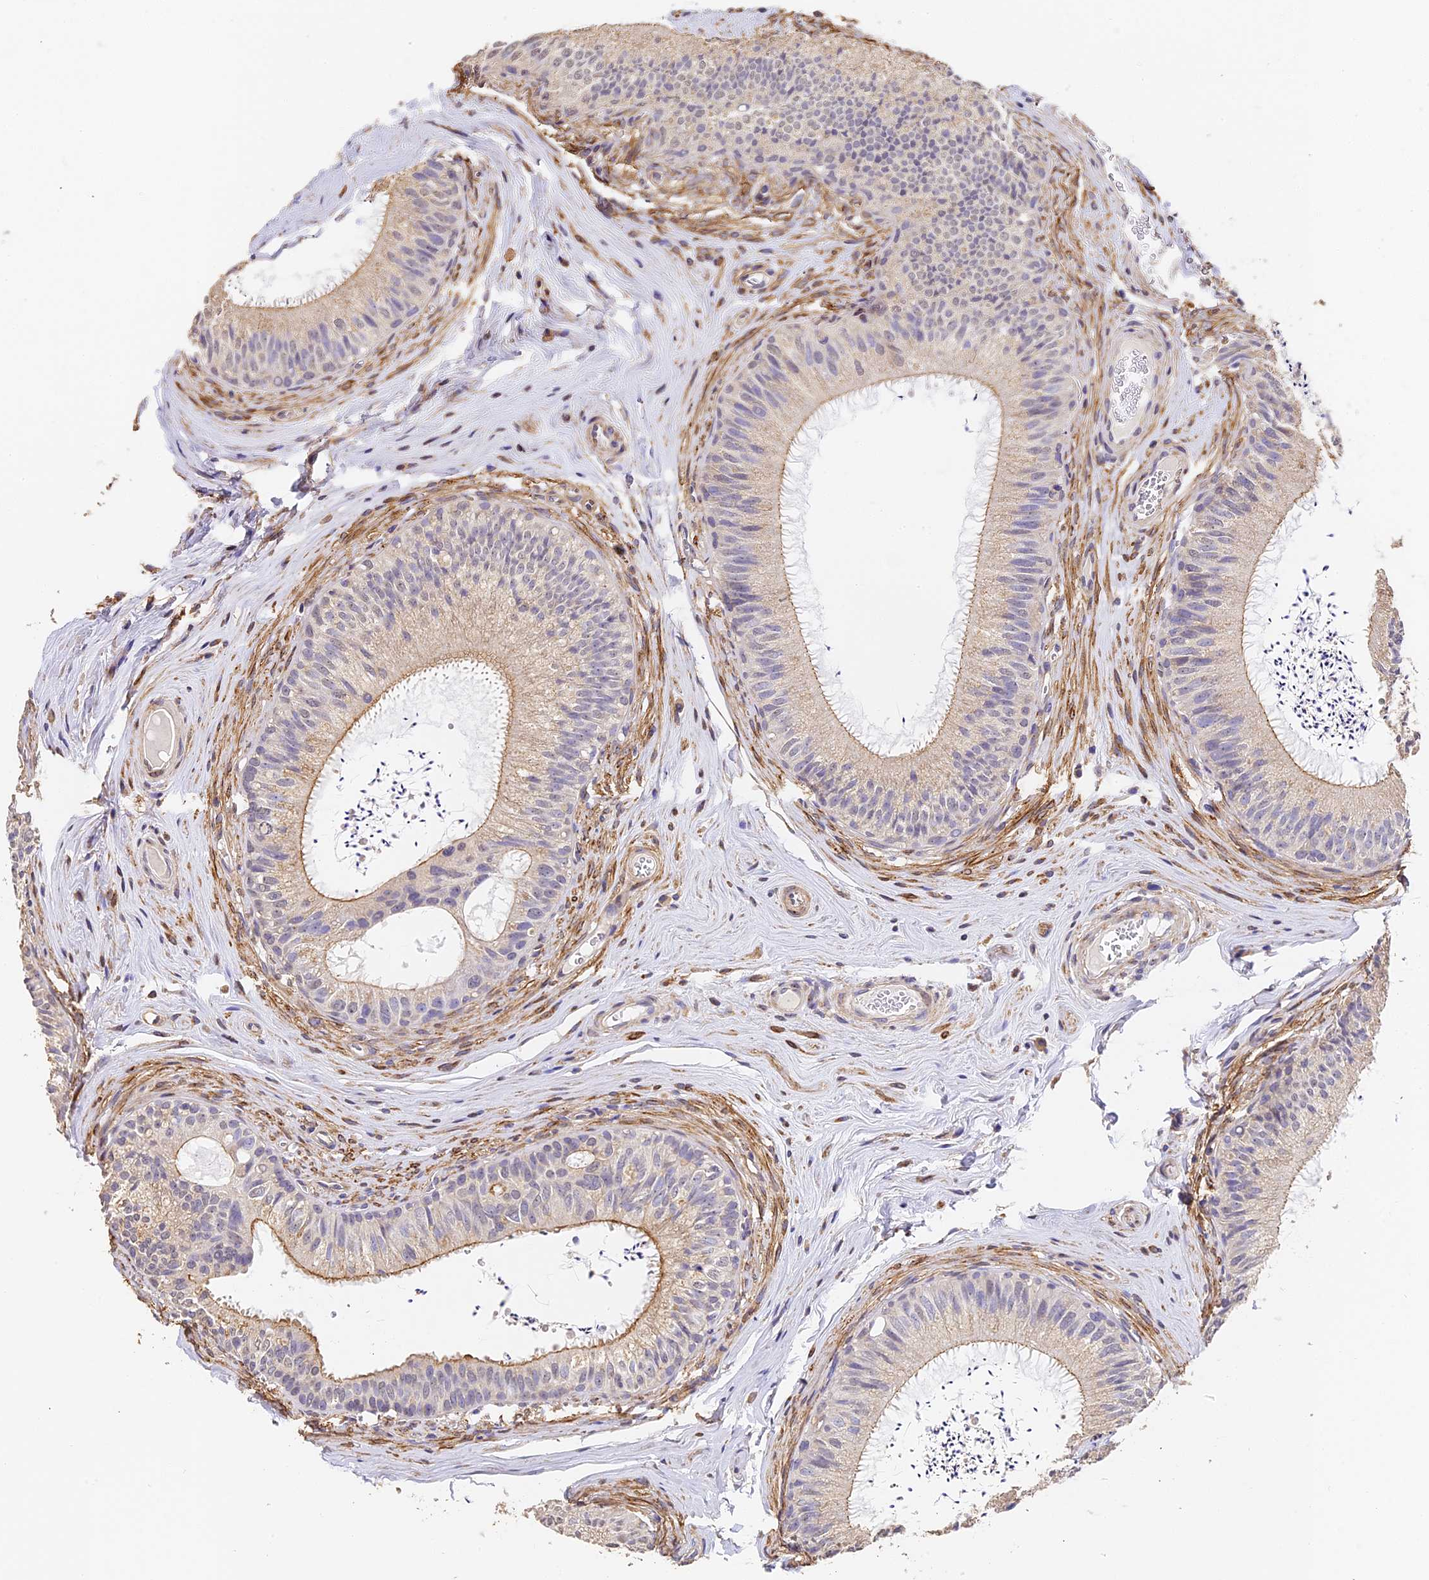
{"staining": {"intensity": "moderate", "quantity": "<25%", "location": "cytoplasmic/membranous"}, "tissue": "epididymis", "cell_type": "Glandular cells", "image_type": "normal", "snomed": [{"axis": "morphology", "description": "Normal tissue, NOS"}, {"axis": "topography", "description": "Epididymis"}], "caption": "Benign epididymis was stained to show a protein in brown. There is low levels of moderate cytoplasmic/membranous positivity in approximately <25% of glandular cells.", "gene": "SLC11A1", "patient": {"sex": "male", "age": 46}}